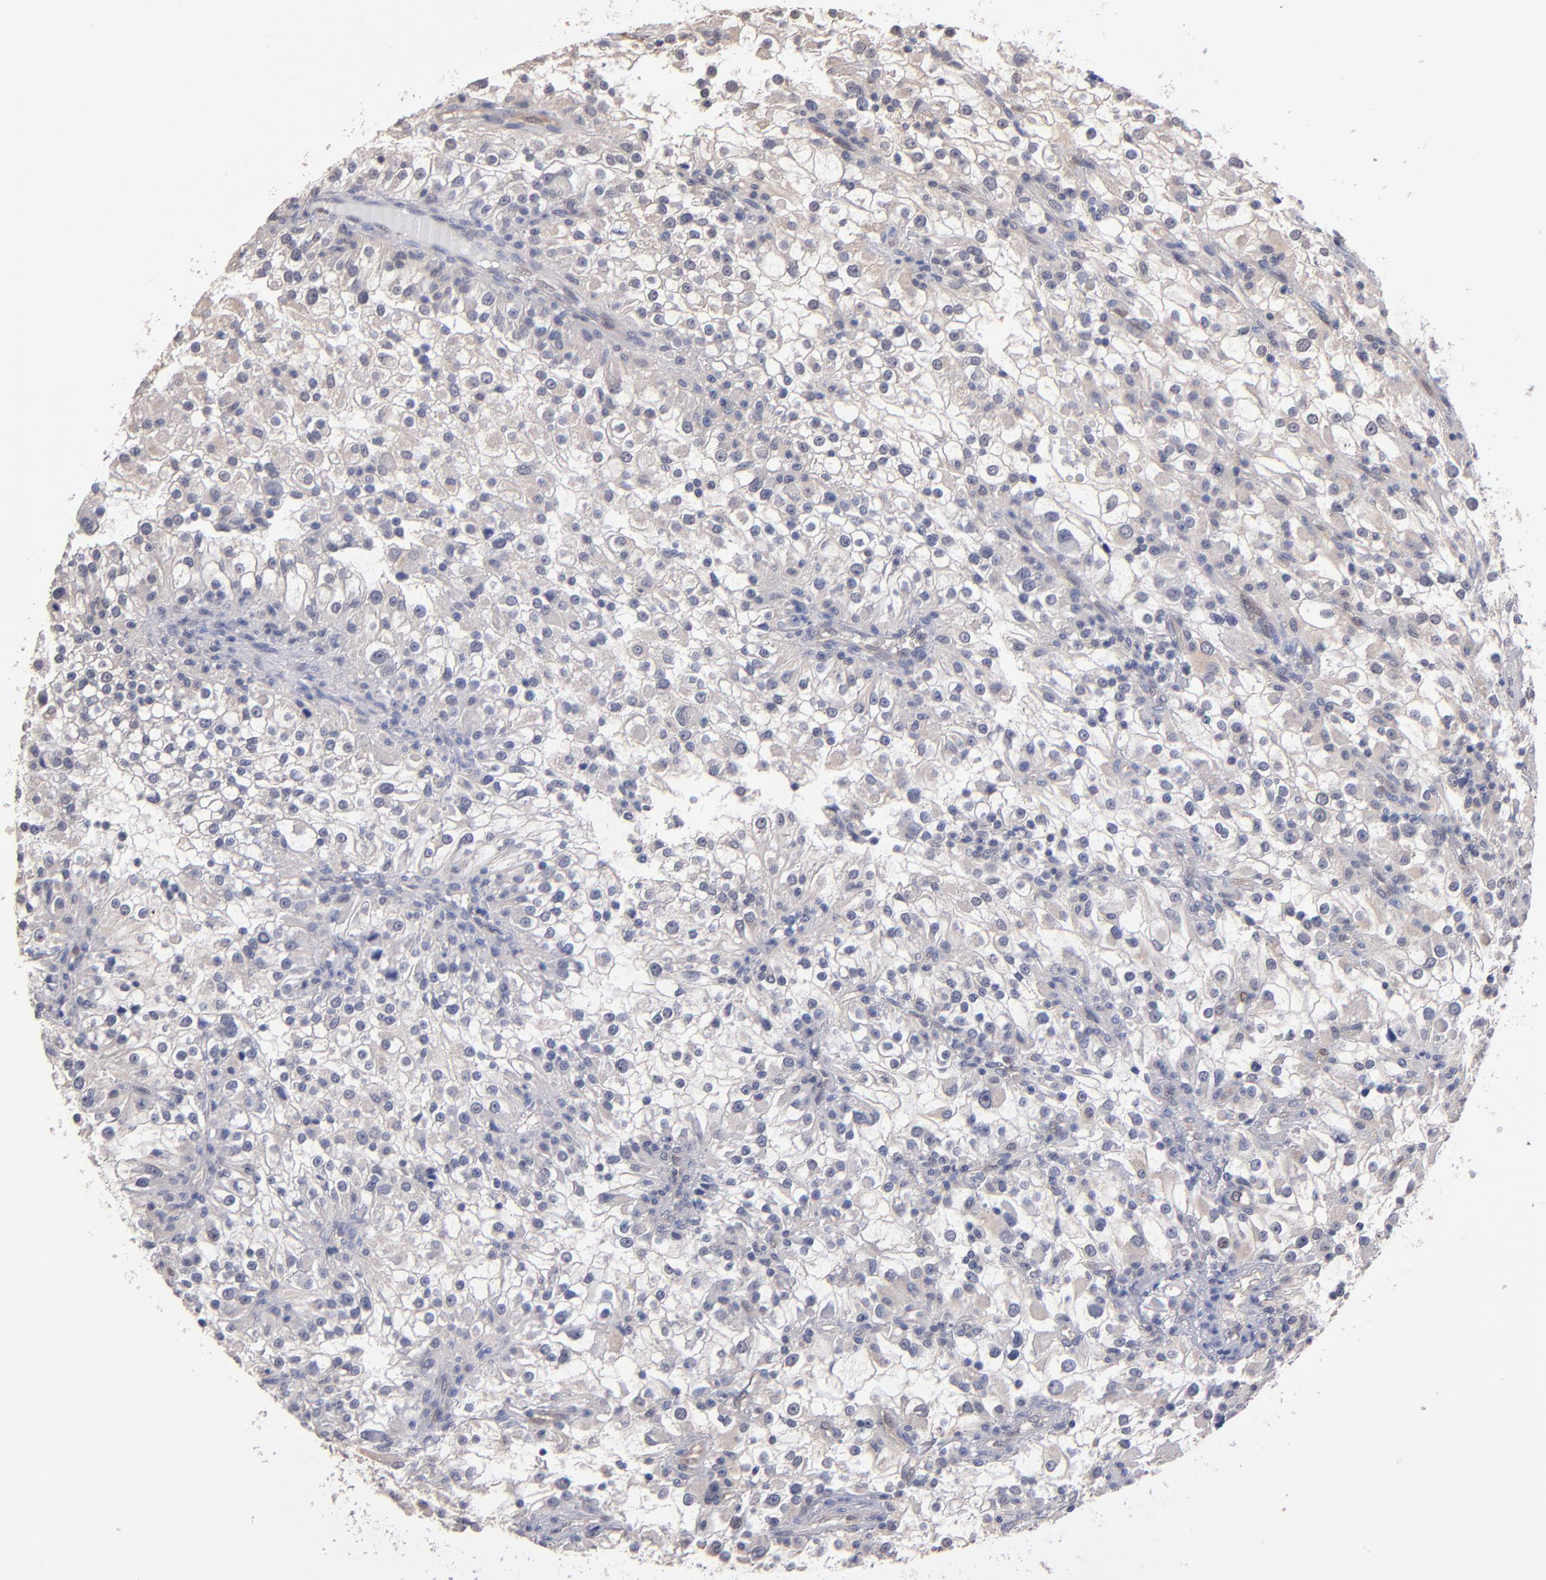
{"staining": {"intensity": "negative", "quantity": "none", "location": "none"}, "tissue": "renal cancer", "cell_type": "Tumor cells", "image_type": "cancer", "snomed": [{"axis": "morphology", "description": "Adenocarcinoma, NOS"}, {"axis": "topography", "description": "Kidney"}], "caption": "Renal adenocarcinoma was stained to show a protein in brown. There is no significant staining in tumor cells.", "gene": "PSMD10", "patient": {"sex": "female", "age": 52}}